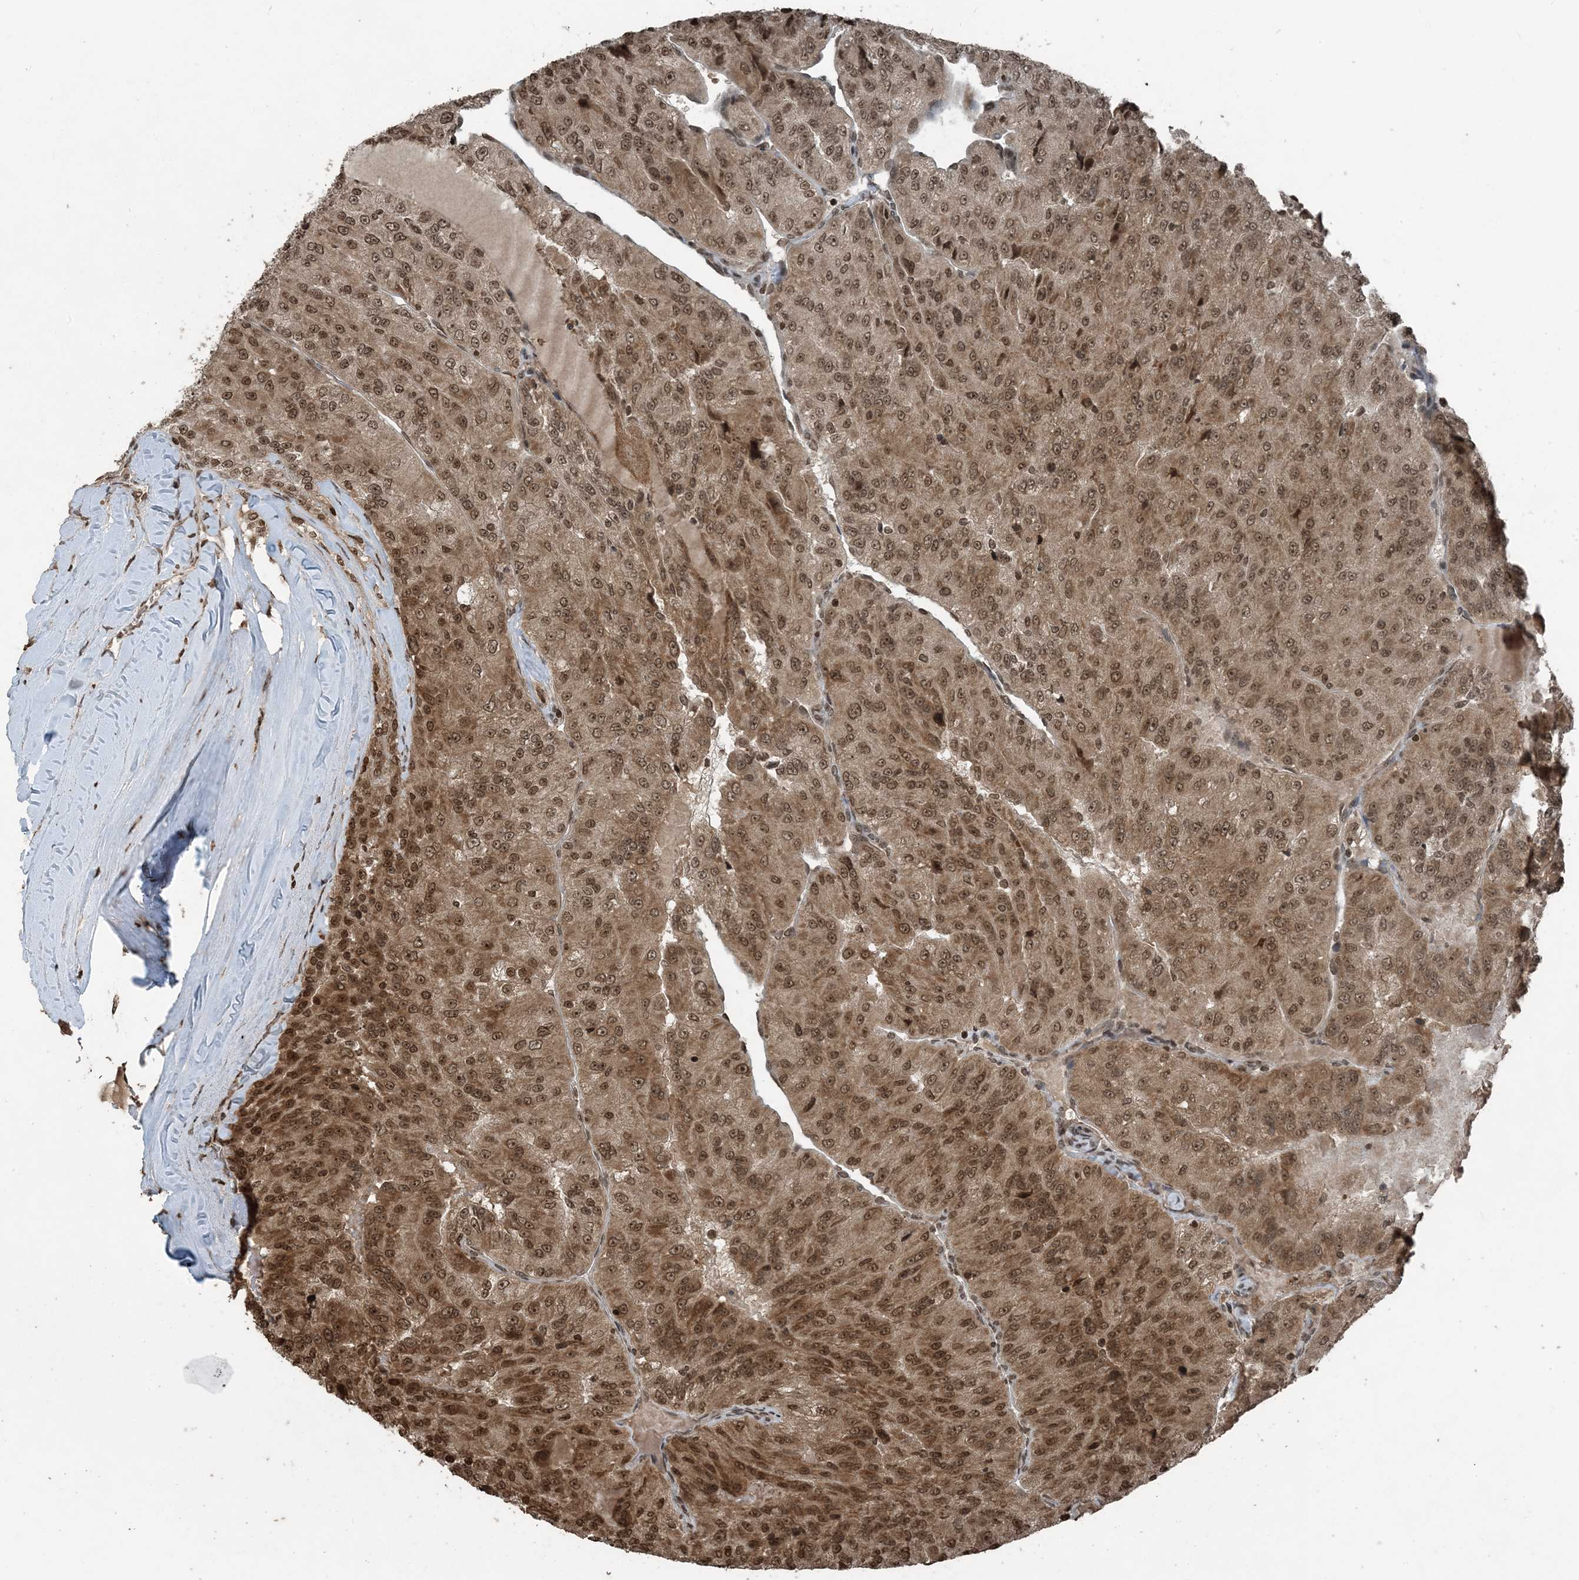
{"staining": {"intensity": "moderate", "quantity": ">75%", "location": "cytoplasmic/membranous,nuclear"}, "tissue": "renal cancer", "cell_type": "Tumor cells", "image_type": "cancer", "snomed": [{"axis": "morphology", "description": "Adenocarcinoma, NOS"}, {"axis": "topography", "description": "Kidney"}], "caption": "Protein analysis of renal cancer (adenocarcinoma) tissue reveals moderate cytoplasmic/membranous and nuclear staining in approximately >75% of tumor cells.", "gene": "ZFAND2B", "patient": {"sex": "female", "age": 63}}